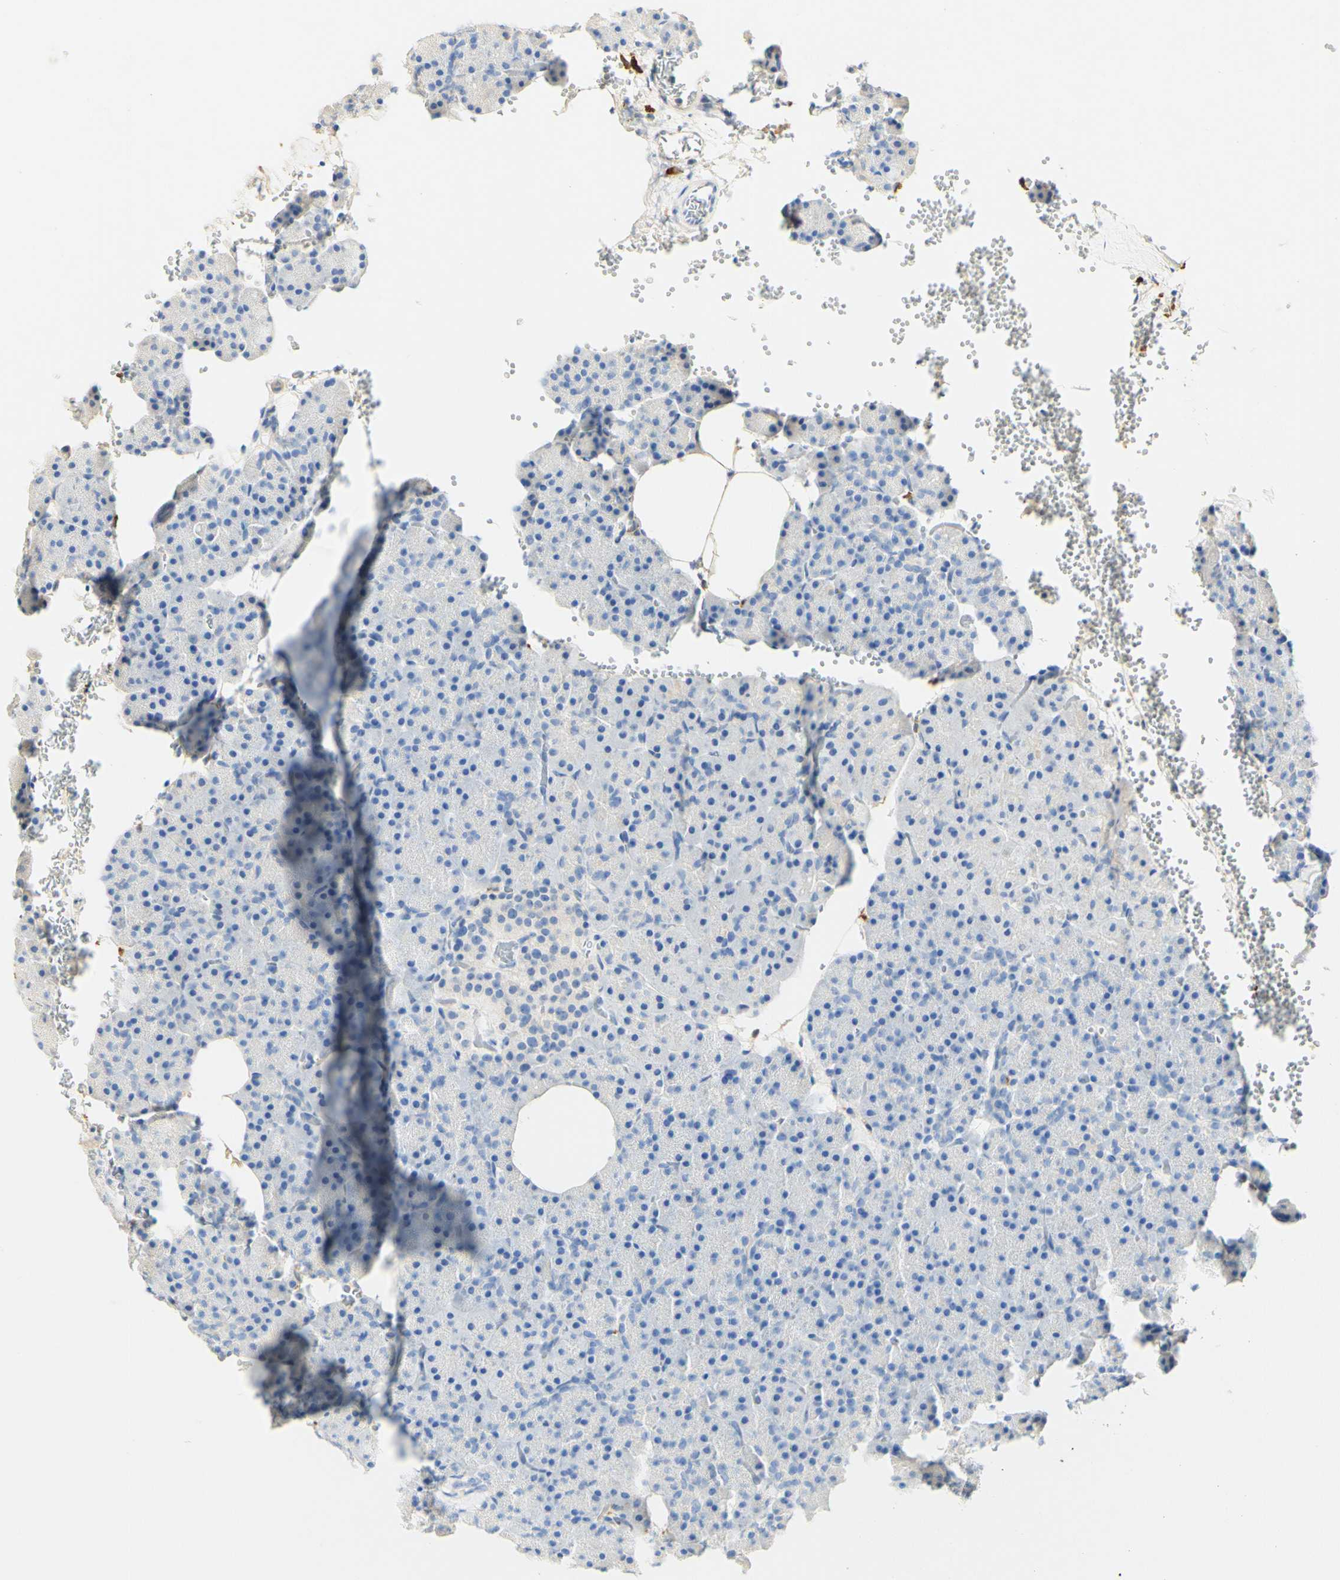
{"staining": {"intensity": "negative", "quantity": "none", "location": "none"}, "tissue": "pancreas", "cell_type": "Exocrine glandular cells", "image_type": "normal", "snomed": [{"axis": "morphology", "description": "Normal tissue, NOS"}, {"axis": "topography", "description": "Pancreas"}], "caption": "There is no significant expression in exocrine glandular cells of pancreas.", "gene": "FCGRT", "patient": {"sex": "female", "age": 35}}